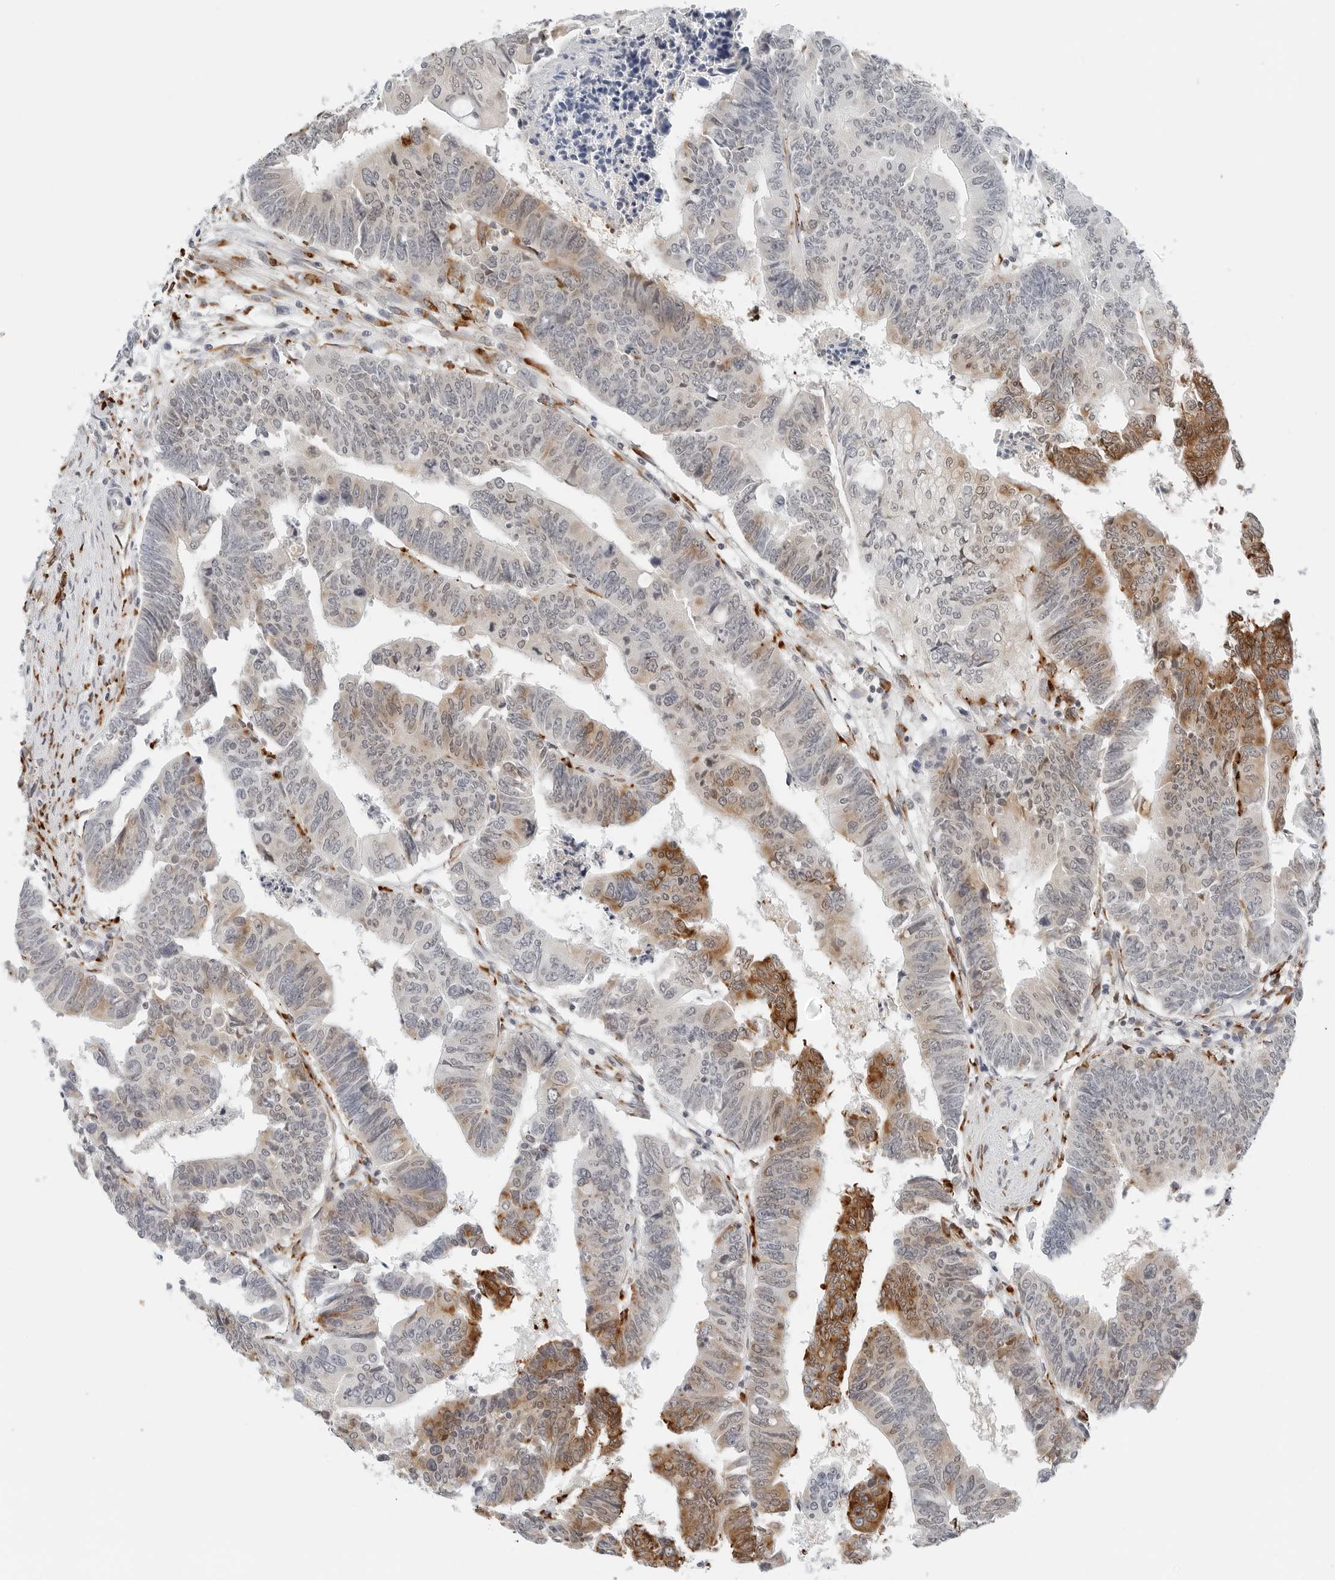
{"staining": {"intensity": "moderate", "quantity": "<25%", "location": "cytoplasmic/membranous"}, "tissue": "colorectal cancer", "cell_type": "Tumor cells", "image_type": "cancer", "snomed": [{"axis": "morphology", "description": "Adenocarcinoma, NOS"}, {"axis": "topography", "description": "Rectum"}], "caption": "Colorectal adenocarcinoma stained with immunohistochemistry reveals moderate cytoplasmic/membranous staining in approximately <25% of tumor cells. The staining is performed using DAB brown chromogen to label protein expression. The nuclei are counter-stained blue using hematoxylin.", "gene": "P4HA2", "patient": {"sex": "female", "age": 65}}